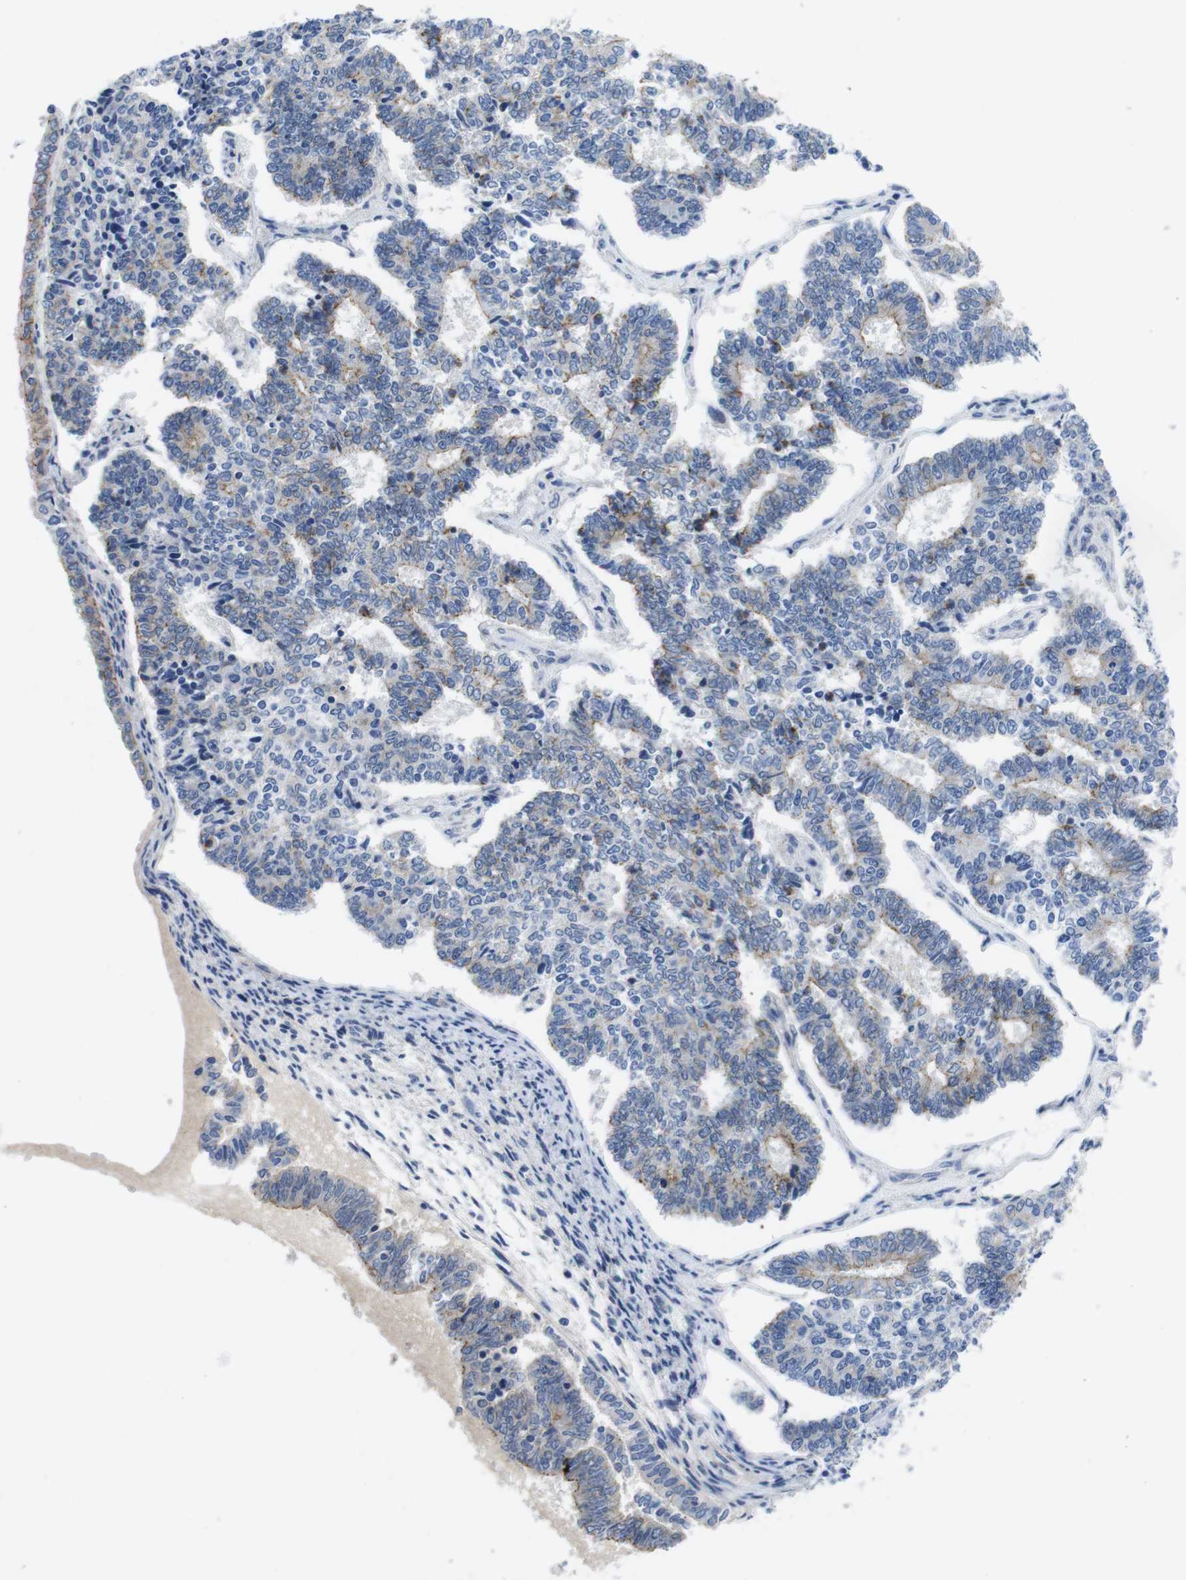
{"staining": {"intensity": "moderate", "quantity": "<25%", "location": "cytoplasmic/membranous"}, "tissue": "endometrial cancer", "cell_type": "Tumor cells", "image_type": "cancer", "snomed": [{"axis": "morphology", "description": "Adenocarcinoma, NOS"}, {"axis": "topography", "description": "Endometrium"}], "caption": "Immunohistochemical staining of endometrial adenocarcinoma shows low levels of moderate cytoplasmic/membranous expression in about <25% of tumor cells. (DAB (3,3'-diaminobenzidine) = brown stain, brightfield microscopy at high magnification).", "gene": "SCRIB", "patient": {"sex": "female", "age": 70}}